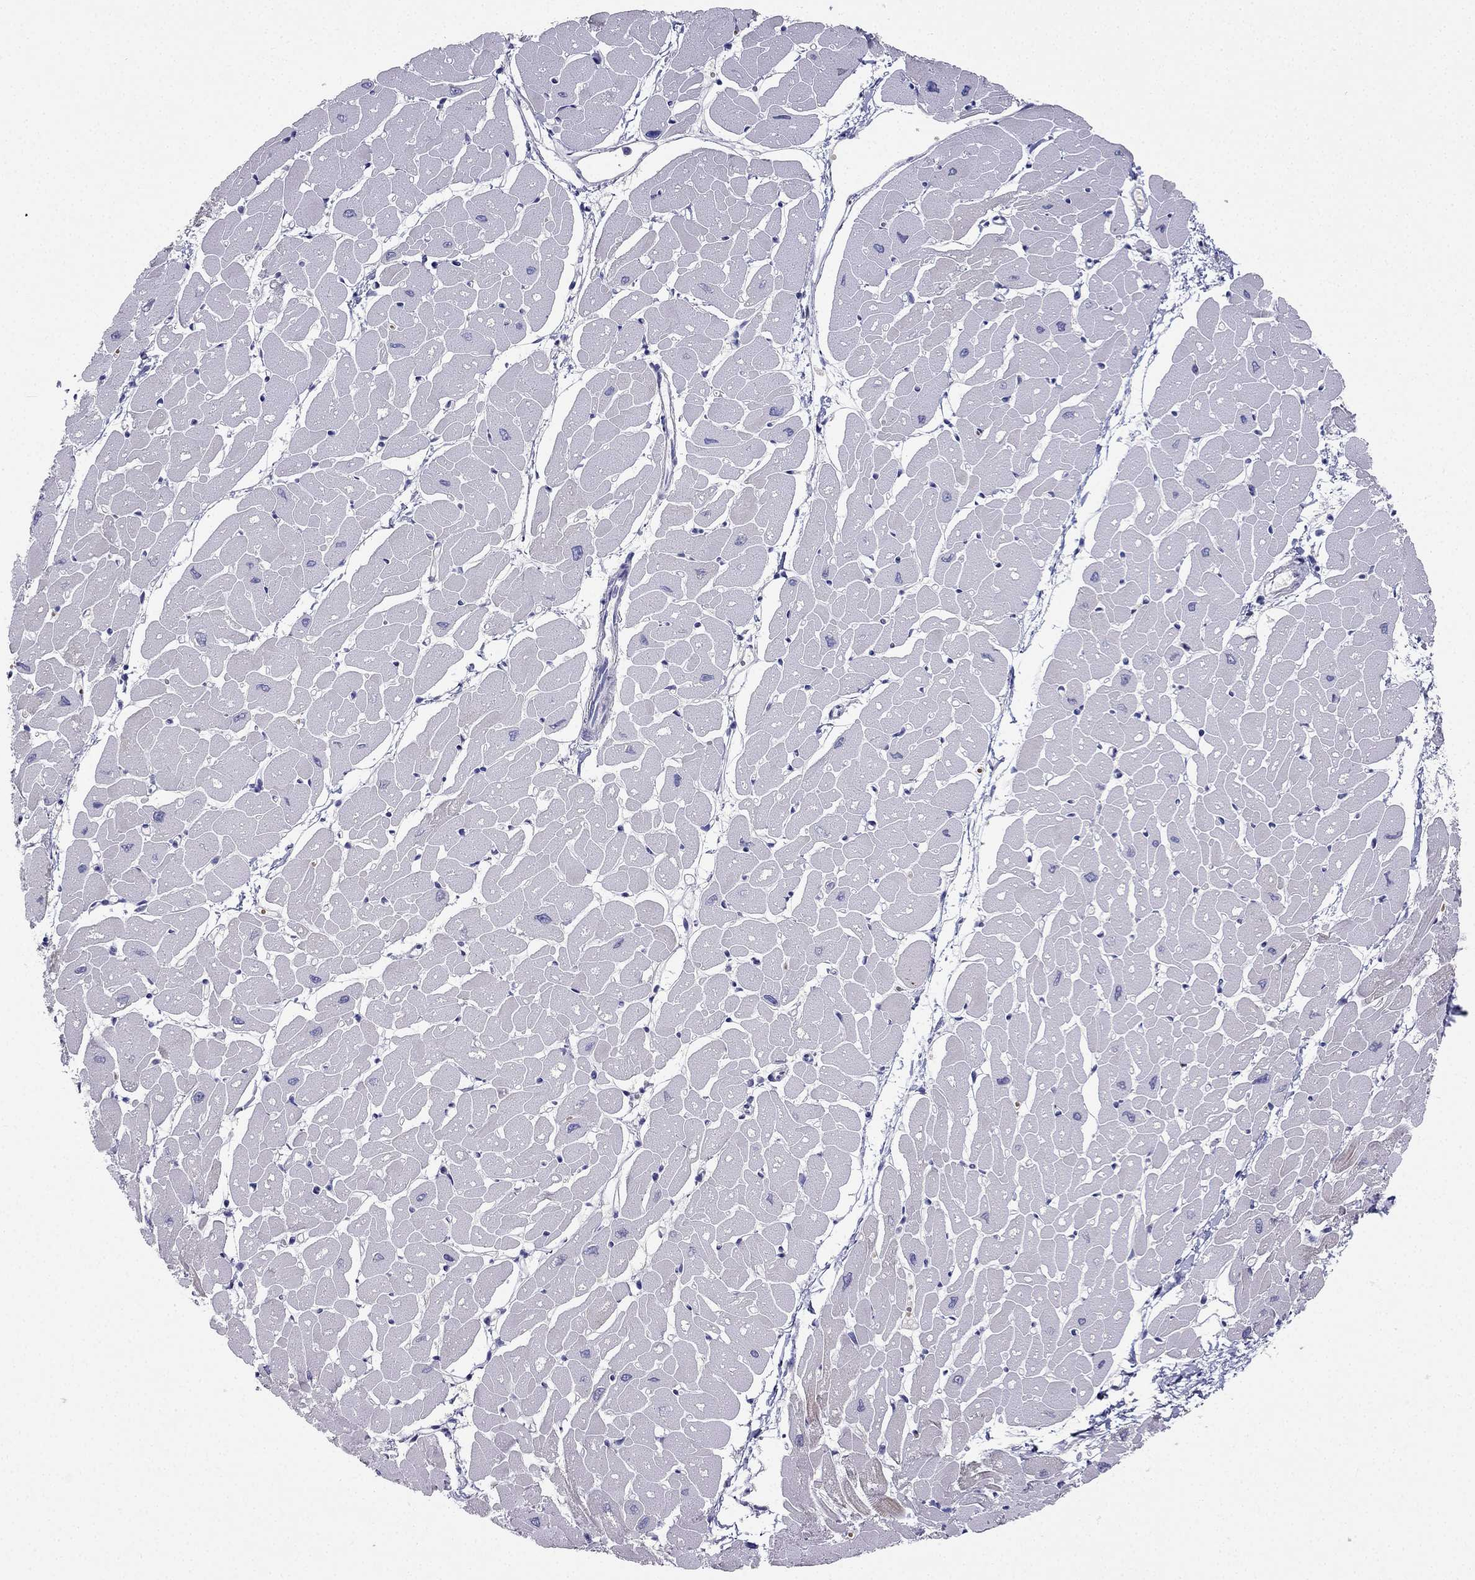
{"staining": {"intensity": "negative", "quantity": "none", "location": "none"}, "tissue": "heart muscle", "cell_type": "Cardiomyocytes", "image_type": "normal", "snomed": [{"axis": "morphology", "description": "Normal tissue, NOS"}, {"axis": "topography", "description": "Heart"}], "caption": "Immunohistochemistry (IHC) histopathology image of unremarkable heart muscle stained for a protein (brown), which reveals no positivity in cardiomyocytes.", "gene": "RSPH14", "patient": {"sex": "male", "age": 57}}